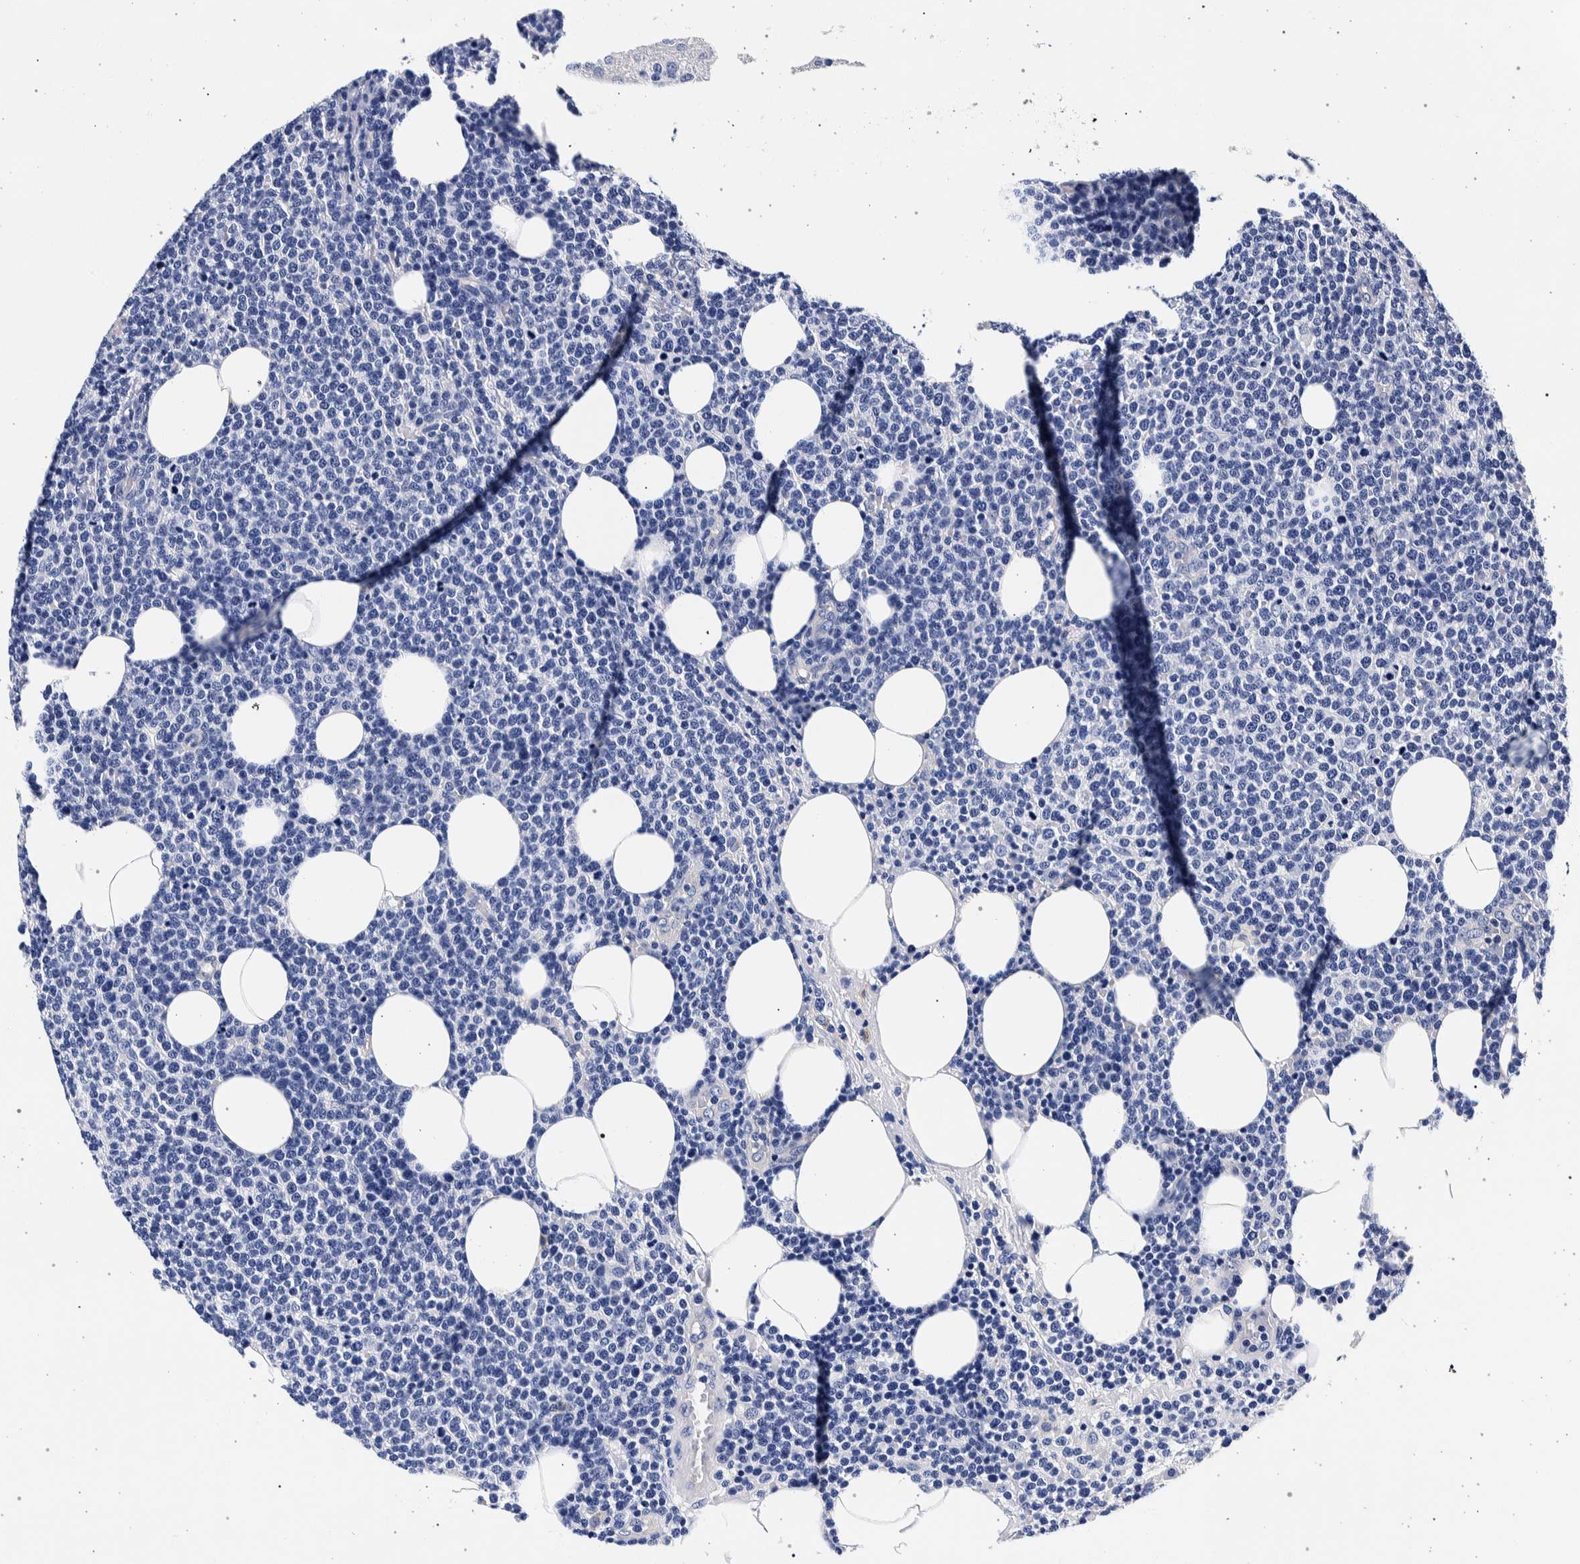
{"staining": {"intensity": "negative", "quantity": "none", "location": "none"}, "tissue": "lymphoma", "cell_type": "Tumor cells", "image_type": "cancer", "snomed": [{"axis": "morphology", "description": "Malignant lymphoma, non-Hodgkin's type, High grade"}, {"axis": "topography", "description": "Lymph node"}], "caption": "Immunohistochemistry (IHC) histopathology image of neoplastic tissue: lymphoma stained with DAB displays no significant protein positivity in tumor cells.", "gene": "NIBAN2", "patient": {"sex": "male", "age": 61}}